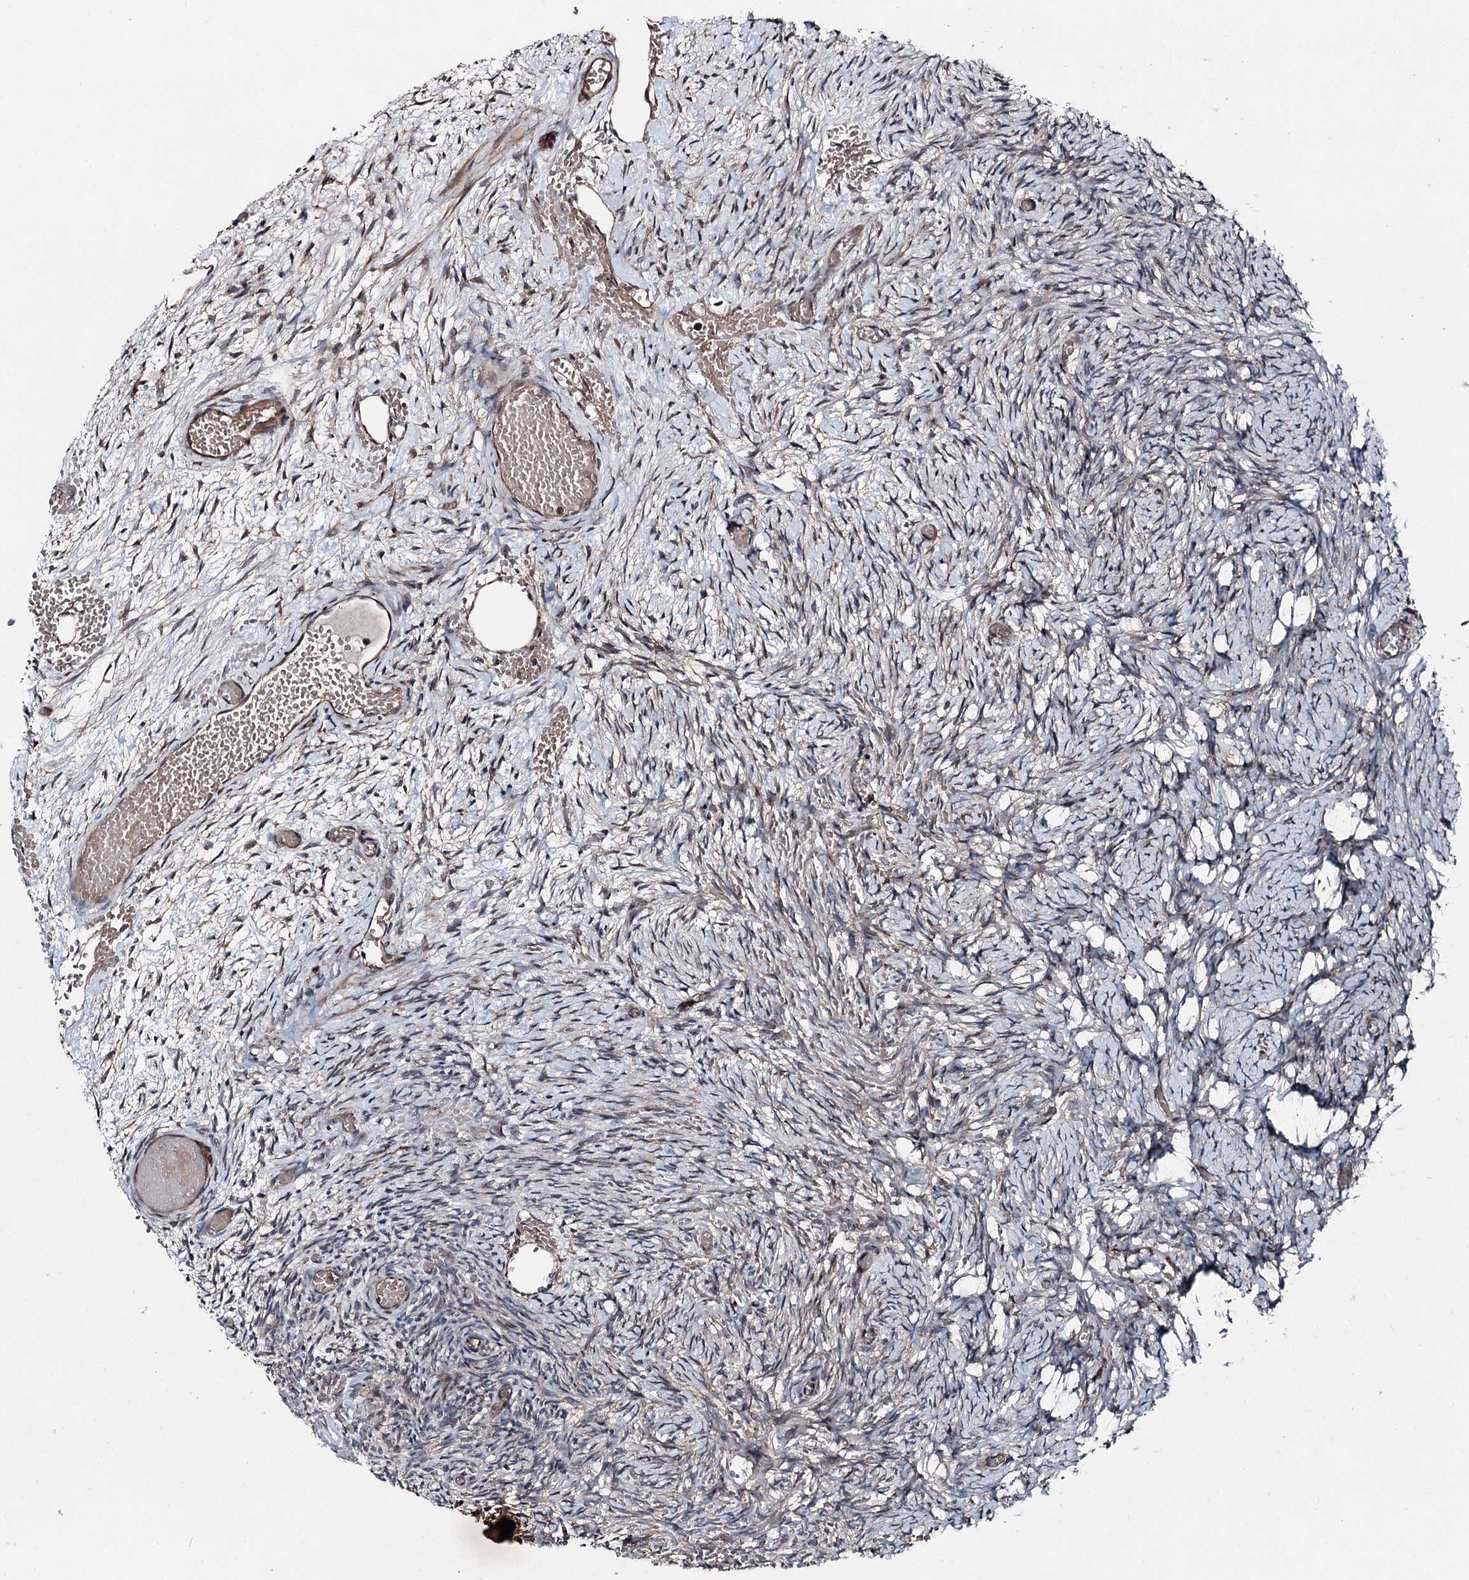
{"staining": {"intensity": "moderate", "quantity": "<25%", "location": "cytoplasmic/membranous"}, "tissue": "ovary", "cell_type": "Ovarian stroma cells", "image_type": "normal", "snomed": [{"axis": "morphology", "description": "Adenocarcinoma, NOS"}, {"axis": "topography", "description": "Endometrium"}], "caption": "The photomicrograph exhibits staining of benign ovary, revealing moderate cytoplasmic/membranous protein expression (brown color) within ovarian stroma cells. Nuclei are stained in blue.", "gene": "DDIAS", "patient": {"sex": "female", "age": 32}}